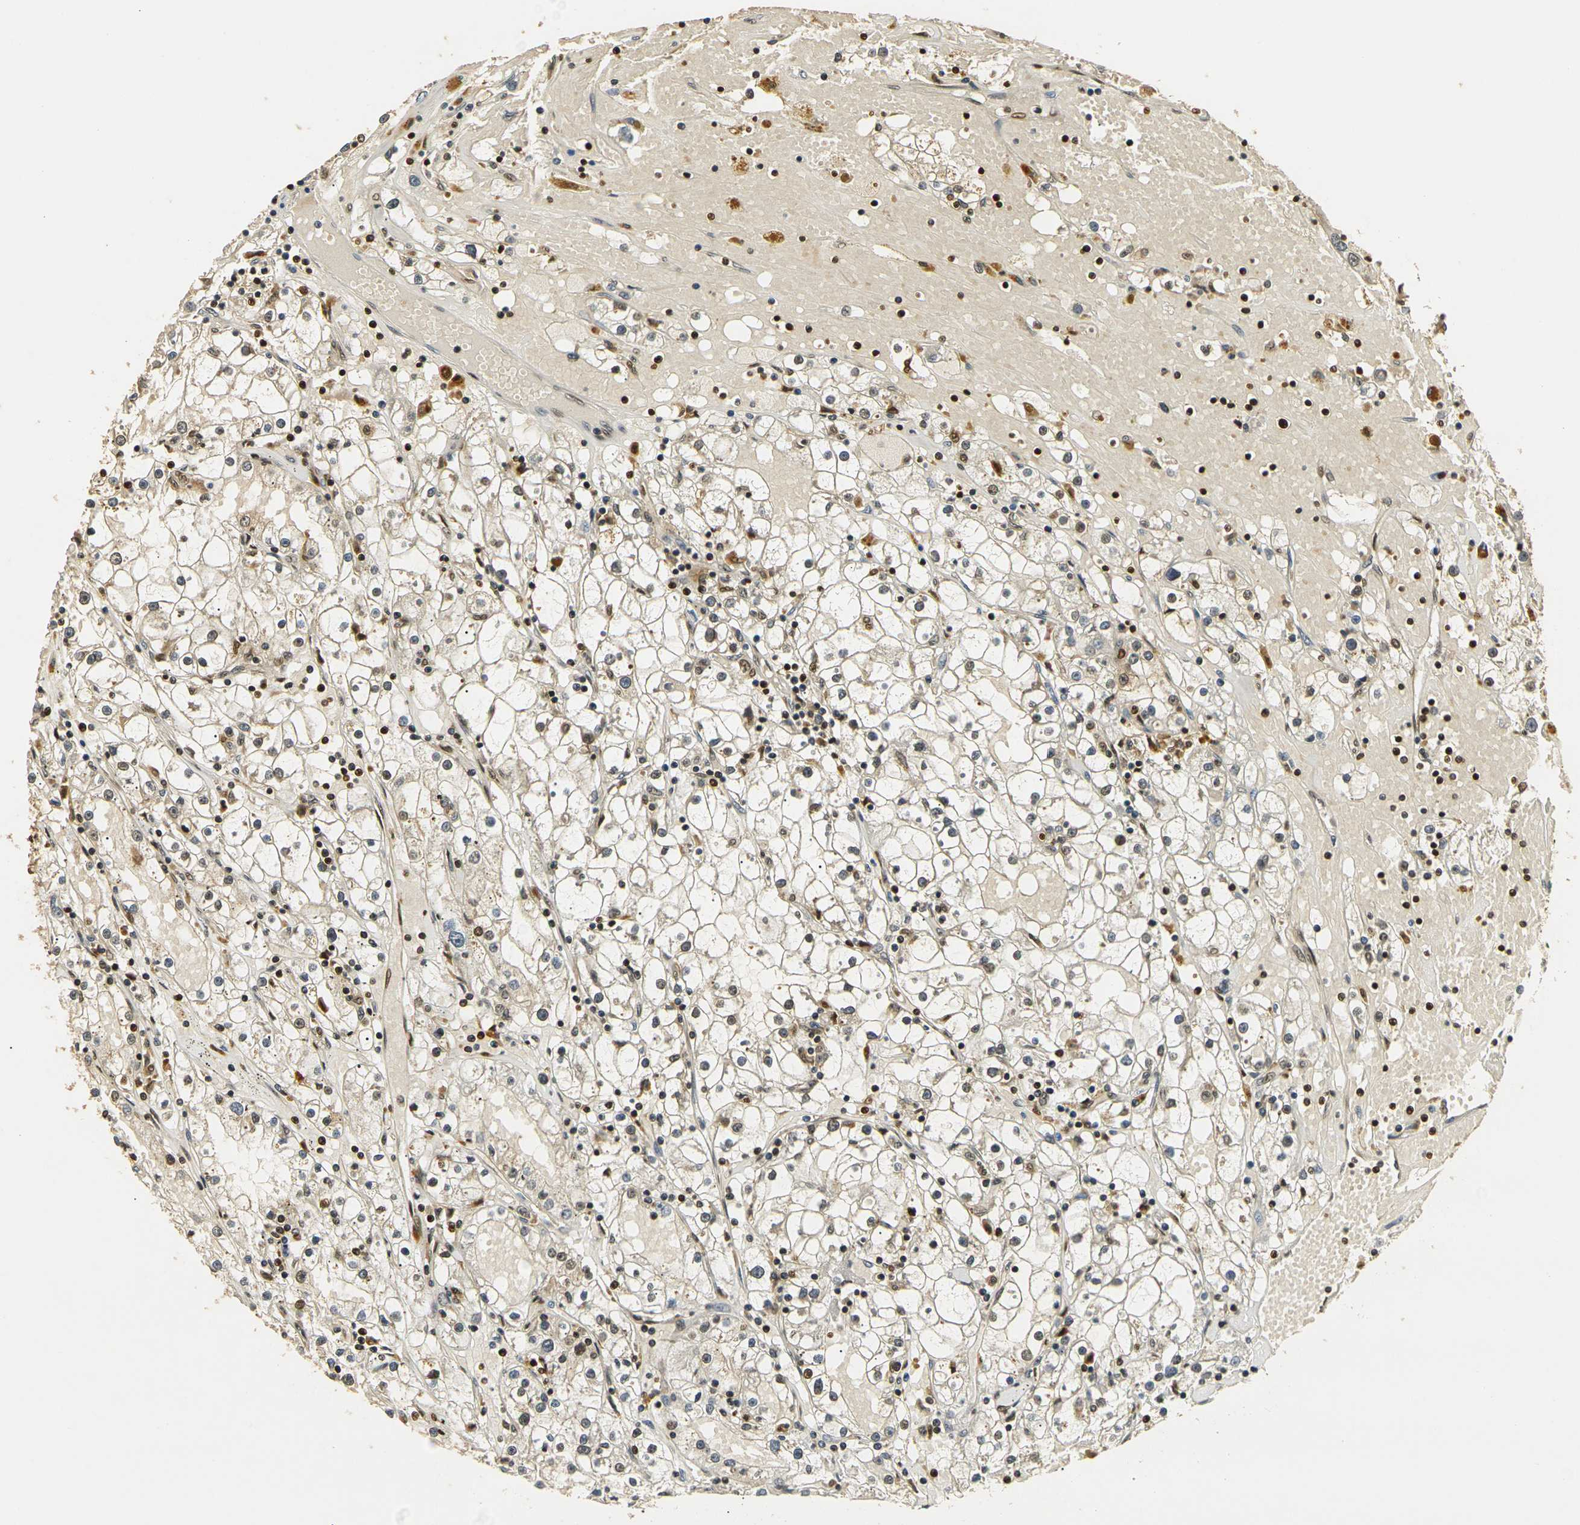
{"staining": {"intensity": "moderate", "quantity": "<25%", "location": "cytoplasmic/membranous,nuclear"}, "tissue": "renal cancer", "cell_type": "Tumor cells", "image_type": "cancer", "snomed": [{"axis": "morphology", "description": "Adenocarcinoma, NOS"}, {"axis": "topography", "description": "Kidney"}], "caption": "Immunohistochemistry (IHC) of human renal cancer shows low levels of moderate cytoplasmic/membranous and nuclear positivity in about <25% of tumor cells.", "gene": "ACTL6A", "patient": {"sex": "male", "age": 56}}